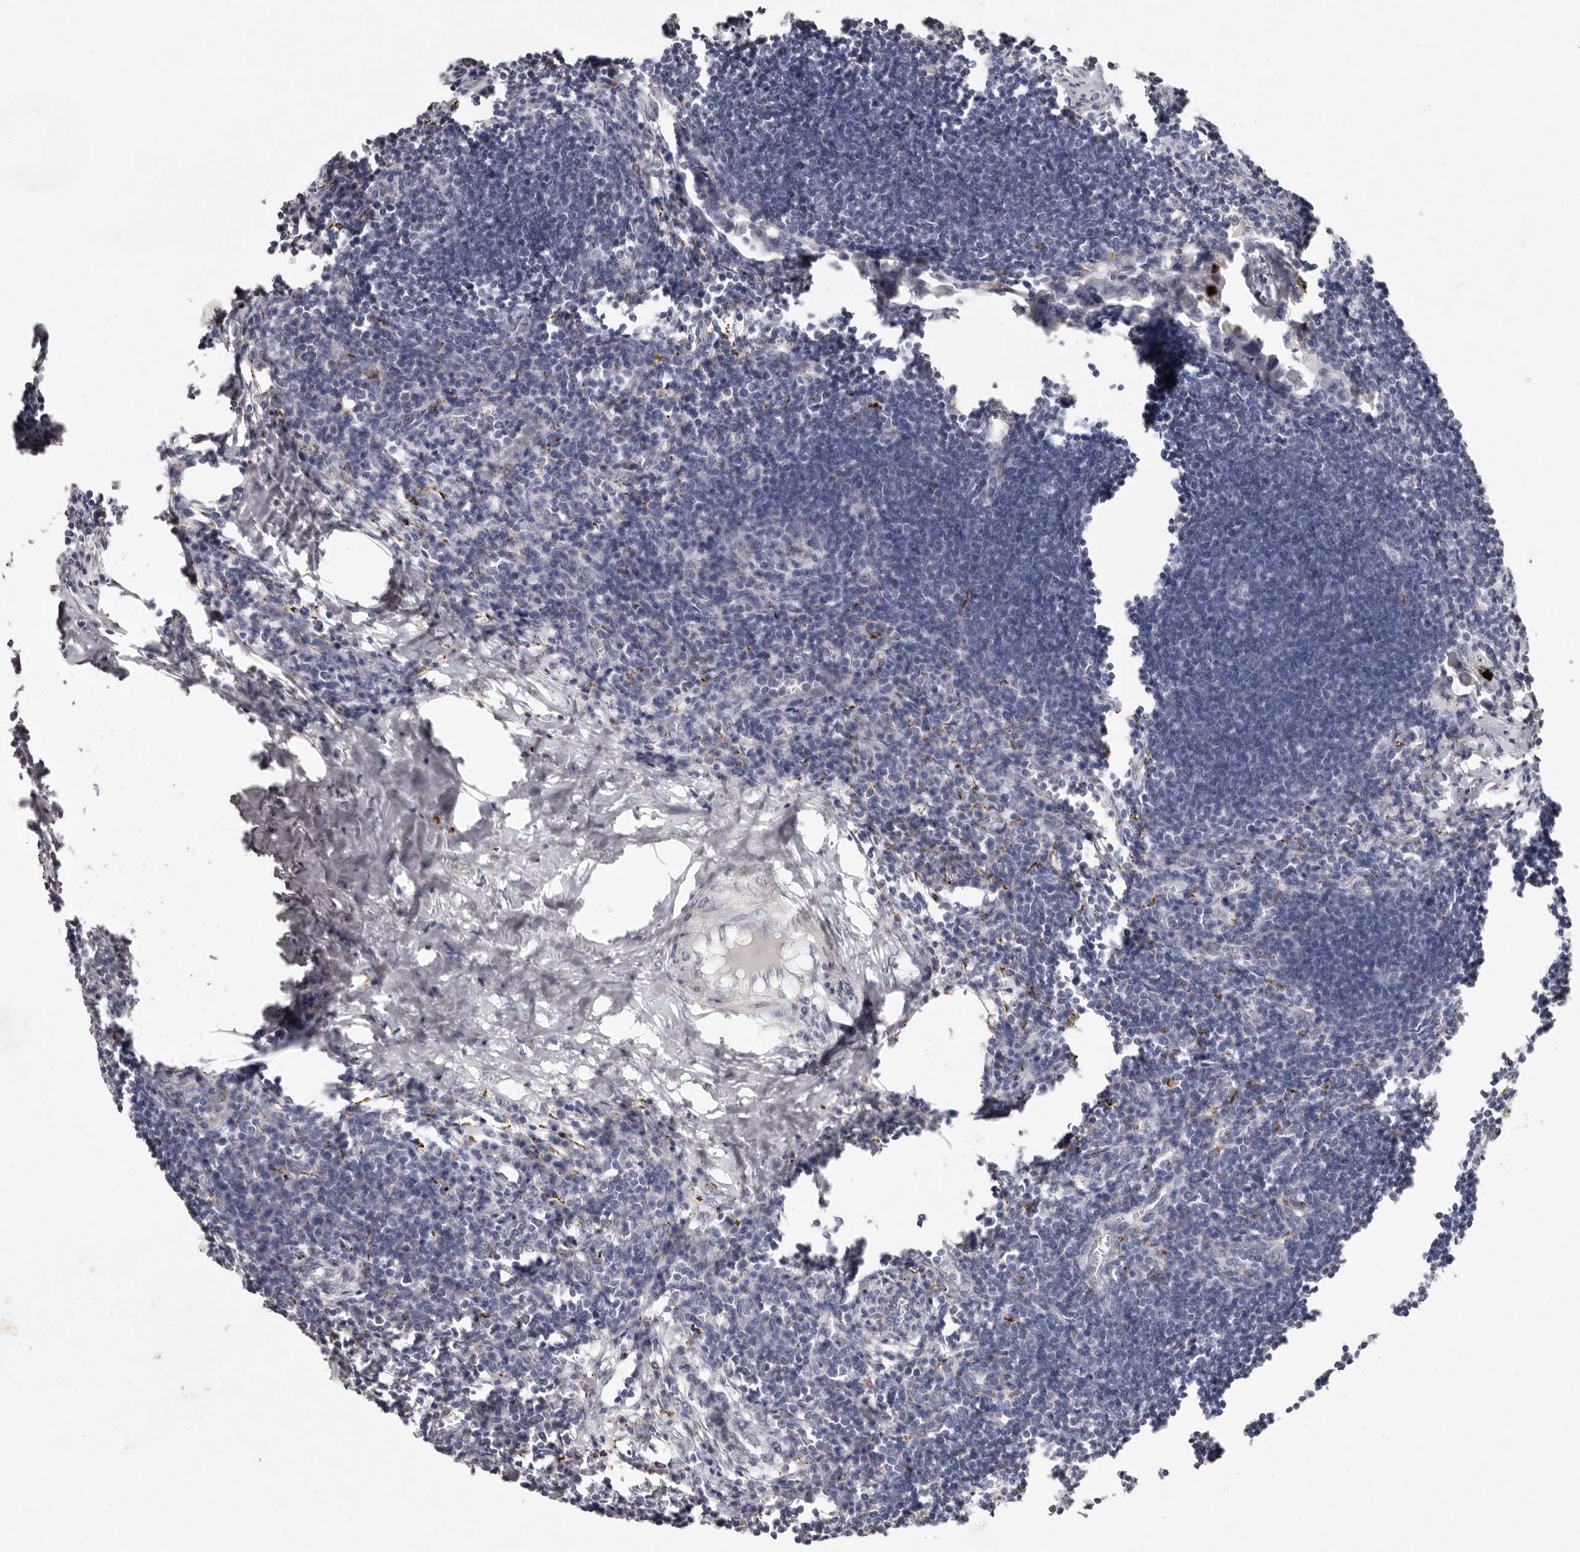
{"staining": {"intensity": "negative", "quantity": "none", "location": "none"}, "tissue": "lymph node", "cell_type": "Germinal center cells", "image_type": "normal", "snomed": [{"axis": "morphology", "description": "Normal tissue, NOS"}, {"axis": "morphology", "description": "Malignant melanoma, Metastatic site"}, {"axis": "topography", "description": "Lymph node"}], "caption": "This image is of benign lymph node stained with IHC to label a protein in brown with the nuclei are counter-stained blue. There is no expression in germinal center cells.", "gene": "FAM185A", "patient": {"sex": "male", "age": 41}}